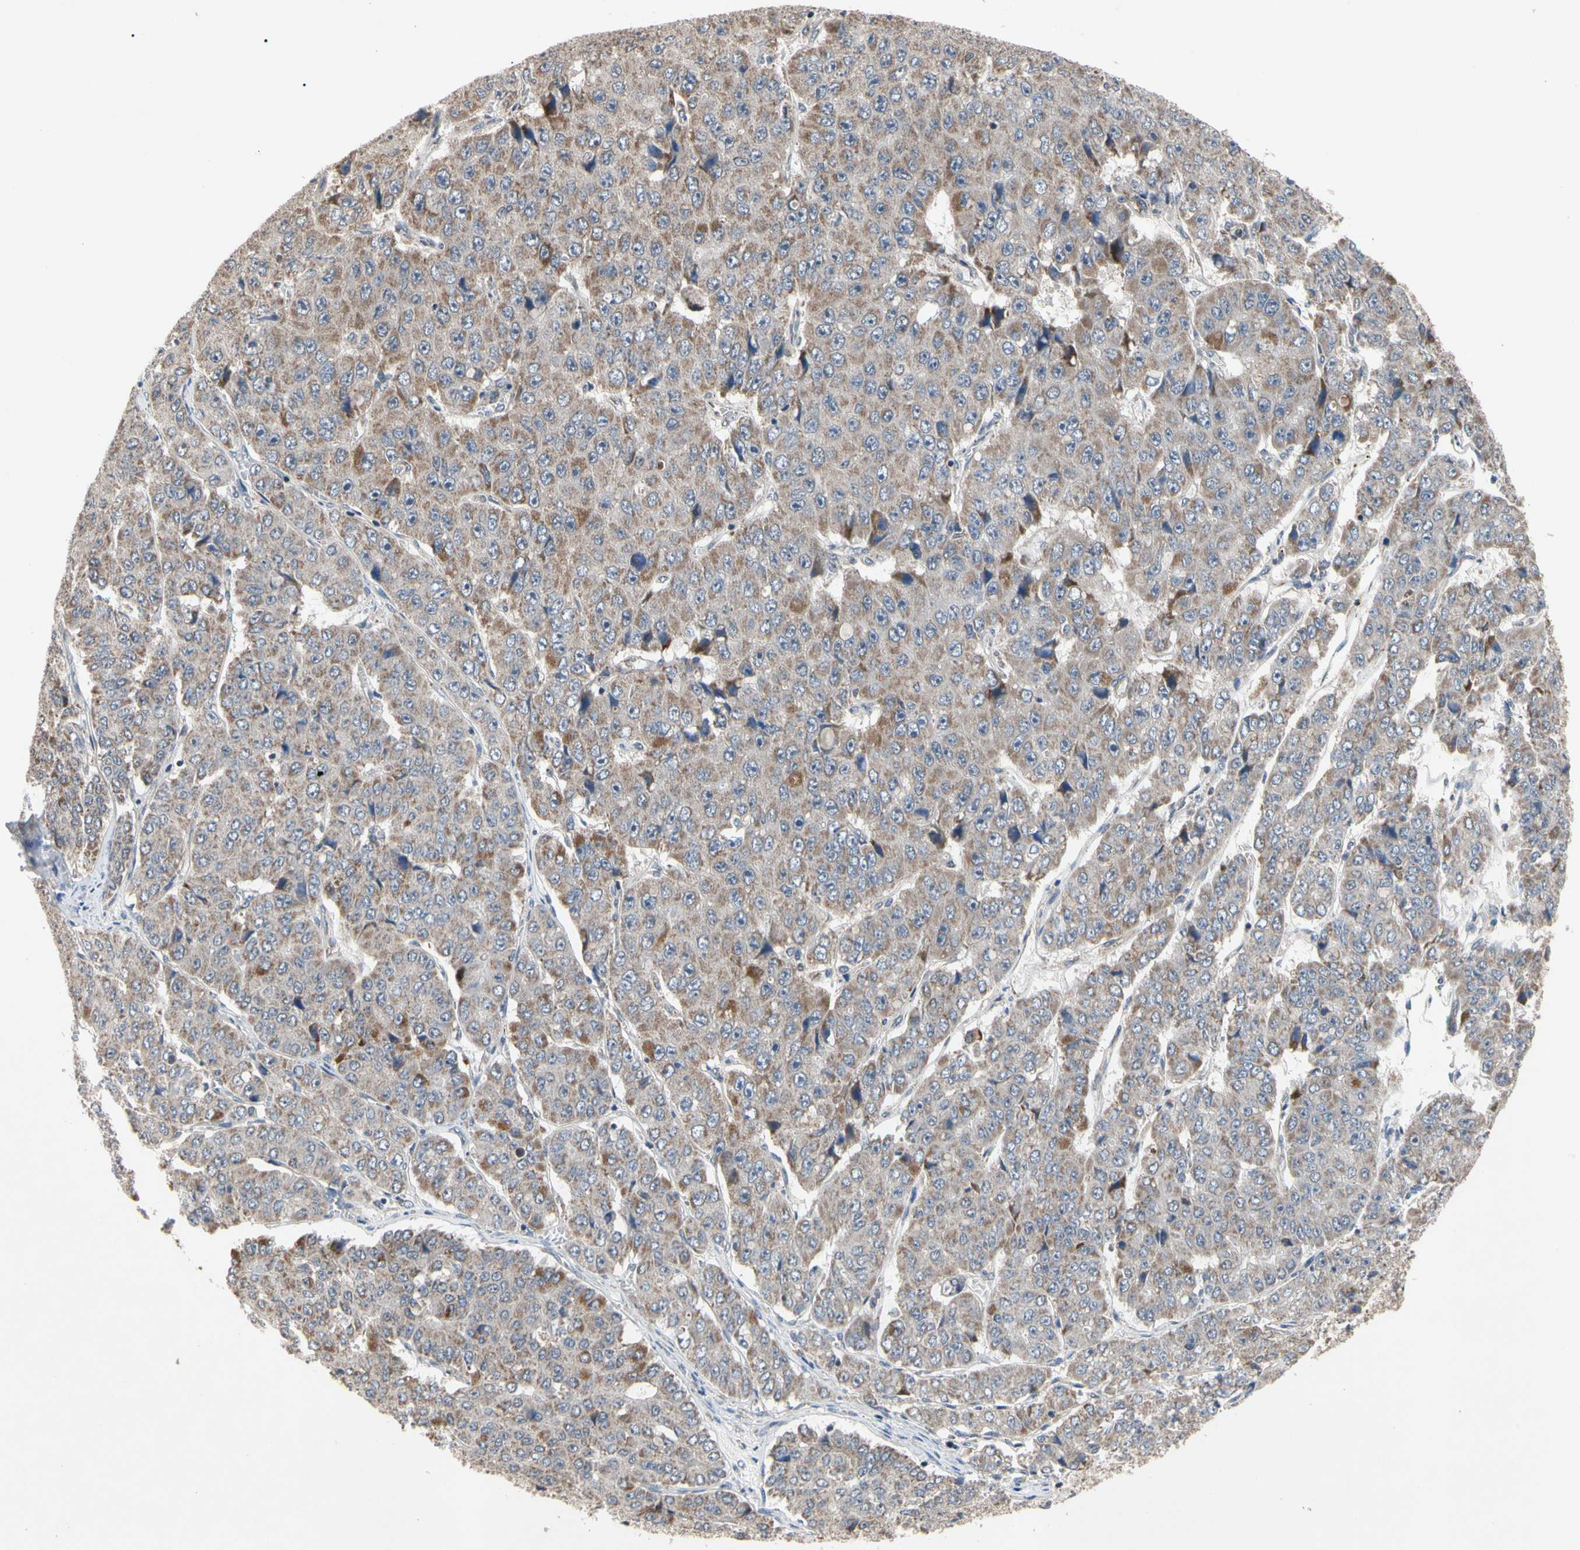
{"staining": {"intensity": "moderate", "quantity": ">75%", "location": "cytoplasmic/membranous"}, "tissue": "pancreatic cancer", "cell_type": "Tumor cells", "image_type": "cancer", "snomed": [{"axis": "morphology", "description": "Adenocarcinoma, NOS"}, {"axis": "topography", "description": "Pancreas"}], "caption": "Immunohistochemistry (IHC) photomicrograph of neoplastic tissue: human adenocarcinoma (pancreatic) stained using immunohistochemistry (IHC) shows medium levels of moderate protein expression localized specifically in the cytoplasmic/membranous of tumor cells, appearing as a cytoplasmic/membranous brown color.", "gene": "GPD2", "patient": {"sex": "male", "age": 50}}